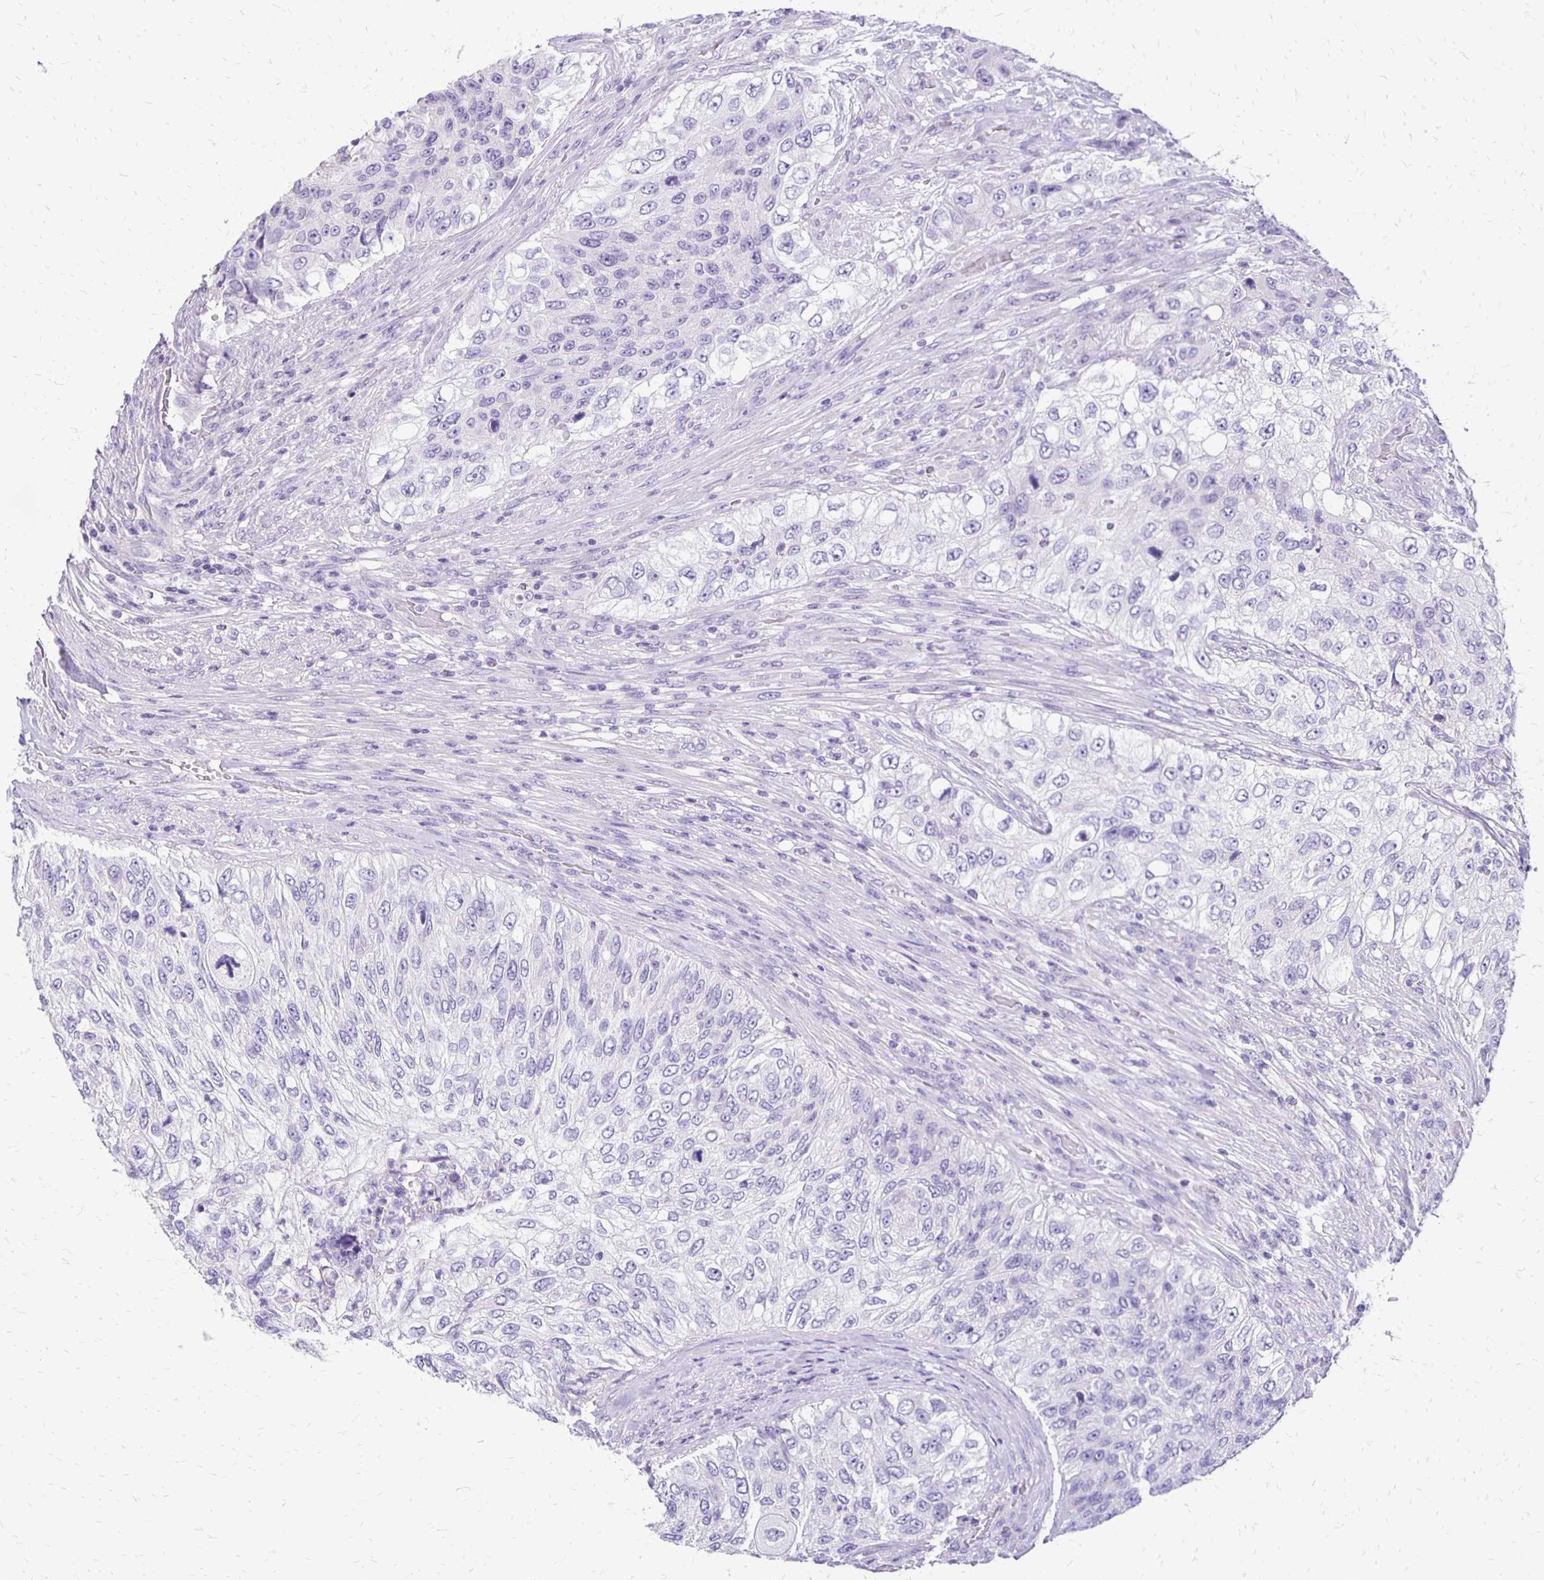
{"staining": {"intensity": "negative", "quantity": "none", "location": "none"}, "tissue": "urothelial cancer", "cell_type": "Tumor cells", "image_type": "cancer", "snomed": [{"axis": "morphology", "description": "Urothelial carcinoma, High grade"}, {"axis": "topography", "description": "Urinary bladder"}], "caption": "A high-resolution photomicrograph shows immunohistochemistry staining of urothelial carcinoma (high-grade), which reveals no significant staining in tumor cells. The staining was performed using DAB to visualize the protein expression in brown, while the nuclei were stained in blue with hematoxylin (Magnification: 20x).", "gene": "ANKRD45", "patient": {"sex": "female", "age": 60}}